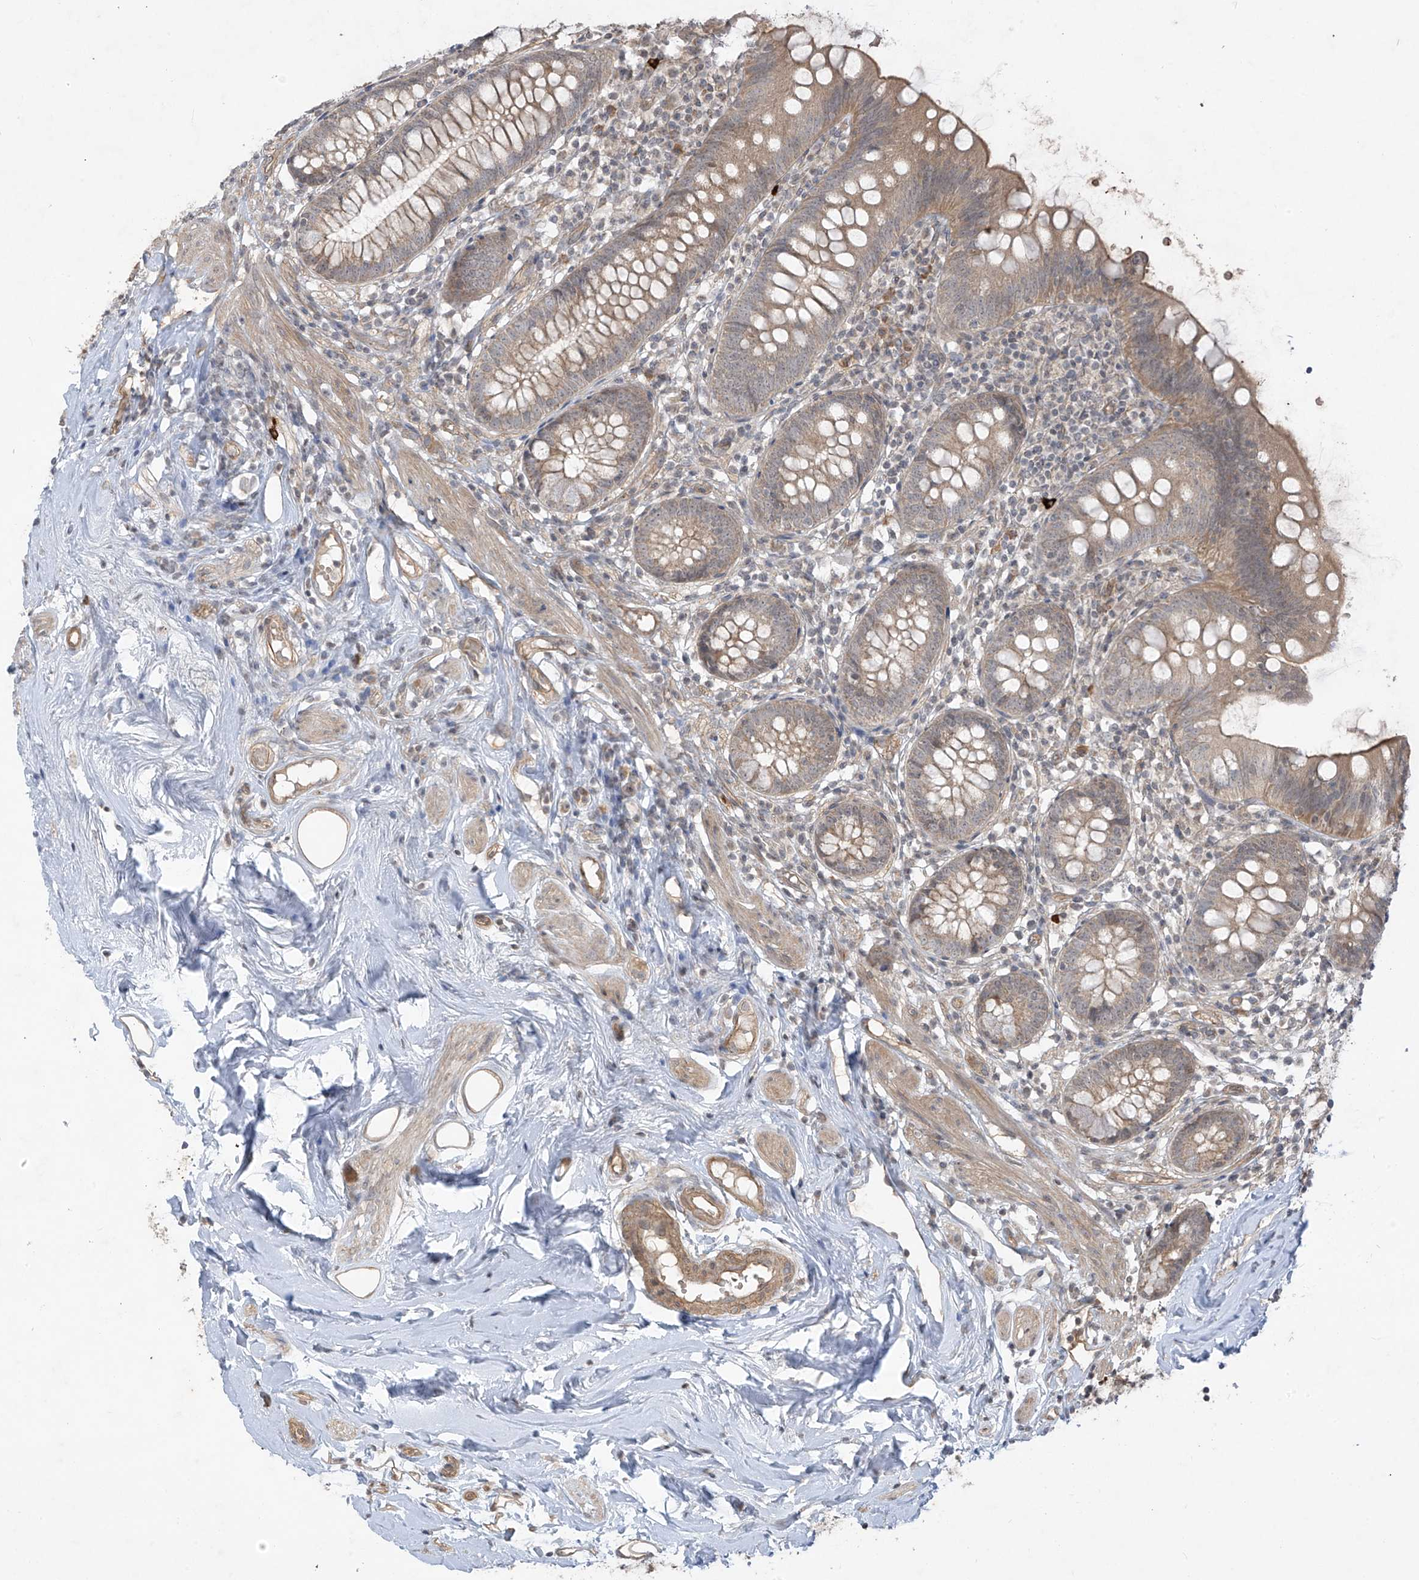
{"staining": {"intensity": "moderate", "quantity": ">75%", "location": "cytoplasmic/membranous"}, "tissue": "appendix", "cell_type": "Glandular cells", "image_type": "normal", "snomed": [{"axis": "morphology", "description": "Normal tissue, NOS"}, {"axis": "topography", "description": "Appendix"}], "caption": "Unremarkable appendix displays moderate cytoplasmic/membranous positivity in approximately >75% of glandular cells.", "gene": "DGKQ", "patient": {"sex": "female", "age": 62}}